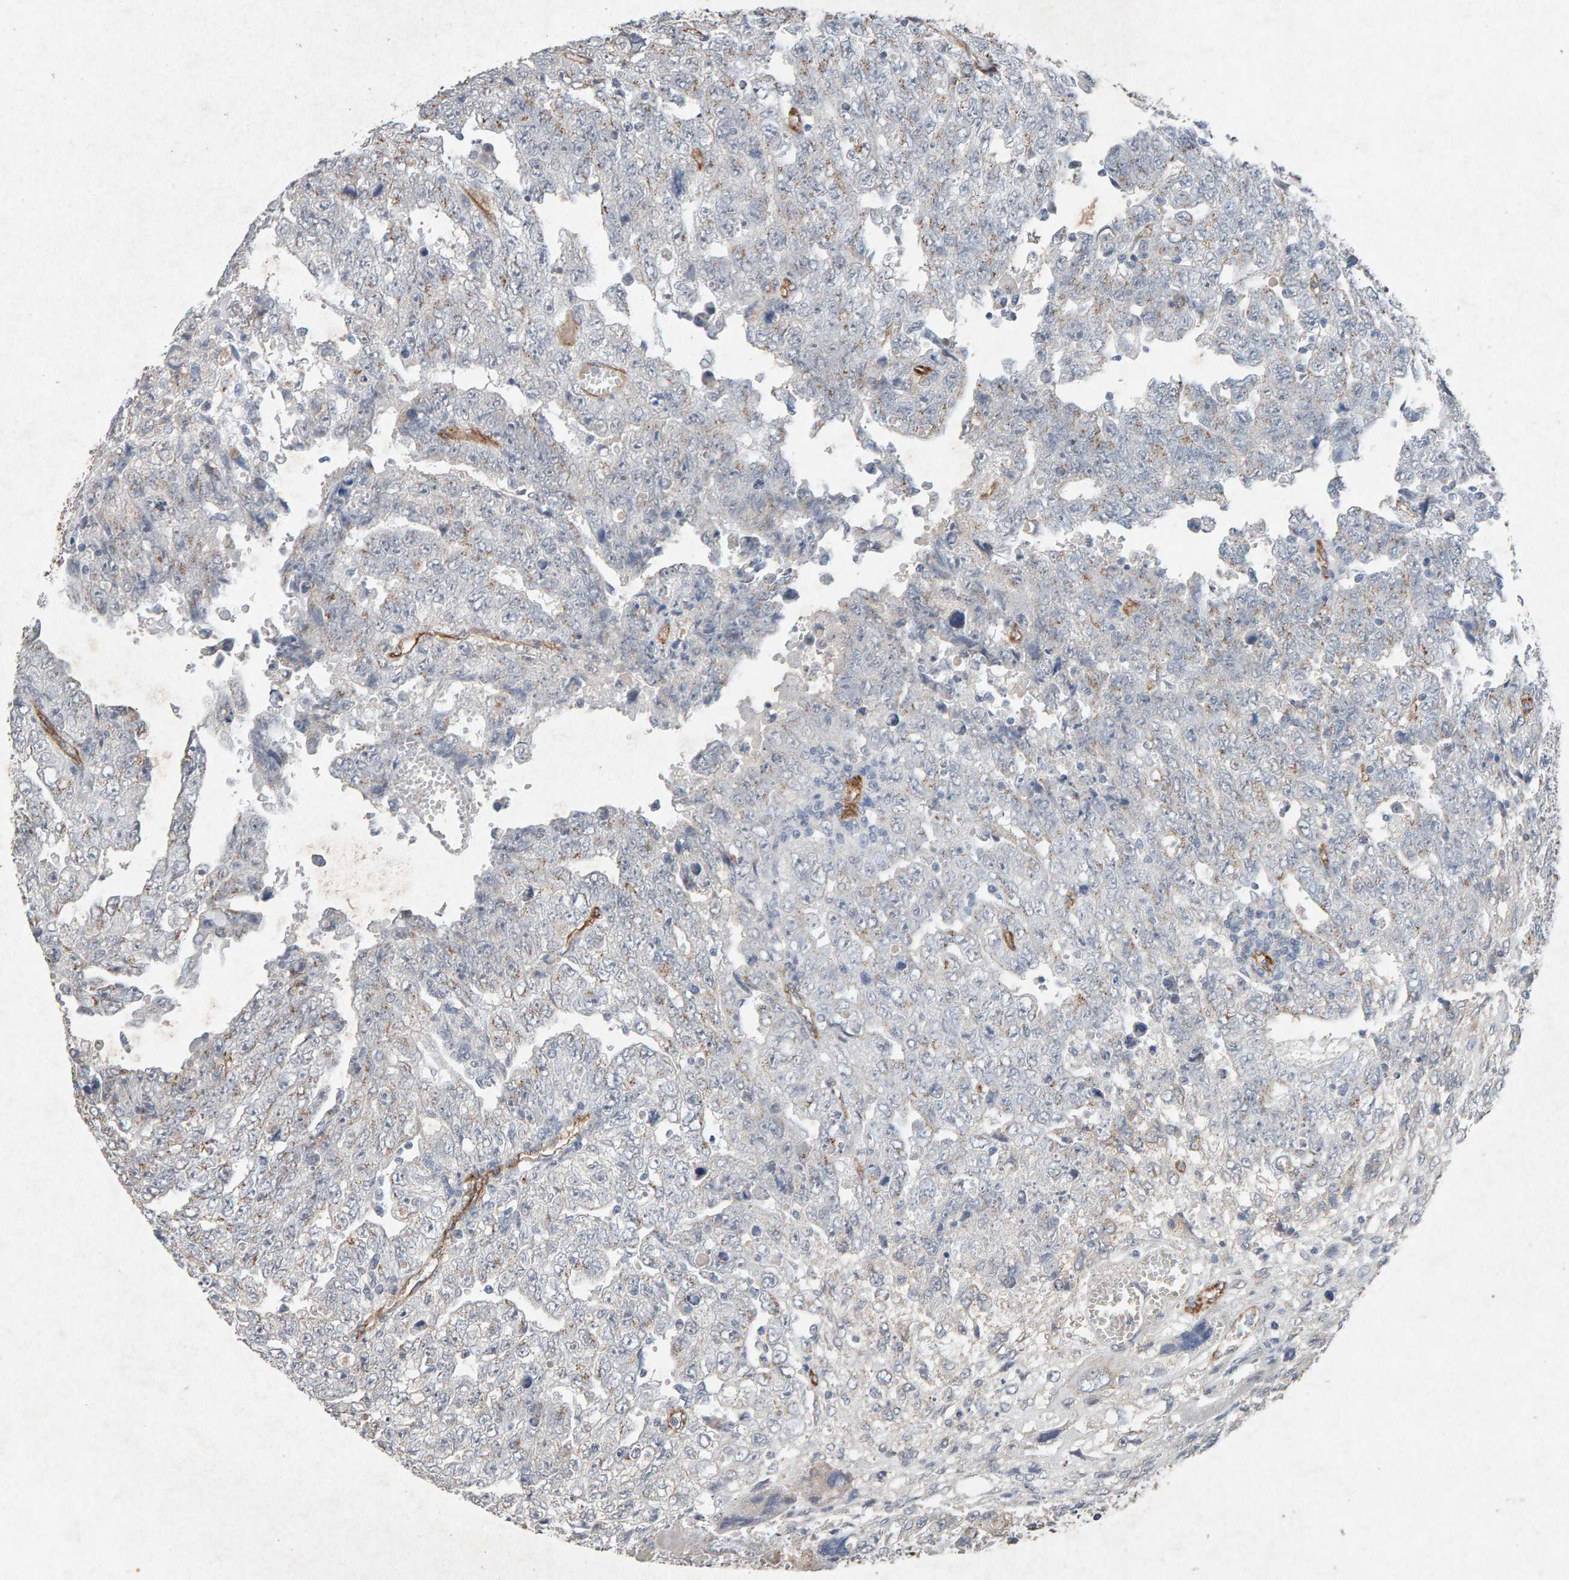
{"staining": {"intensity": "negative", "quantity": "none", "location": "none"}, "tissue": "testis cancer", "cell_type": "Tumor cells", "image_type": "cancer", "snomed": [{"axis": "morphology", "description": "Carcinoma, Embryonal, NOS"}, {"axis": "topography", "description": "Testis"}], "caption": "The image demonstrates no staining of tumor cells in testis embryonal carcinoma.", "gene": "PTPRM", "patient": {"sex": "male", "age": 28}}